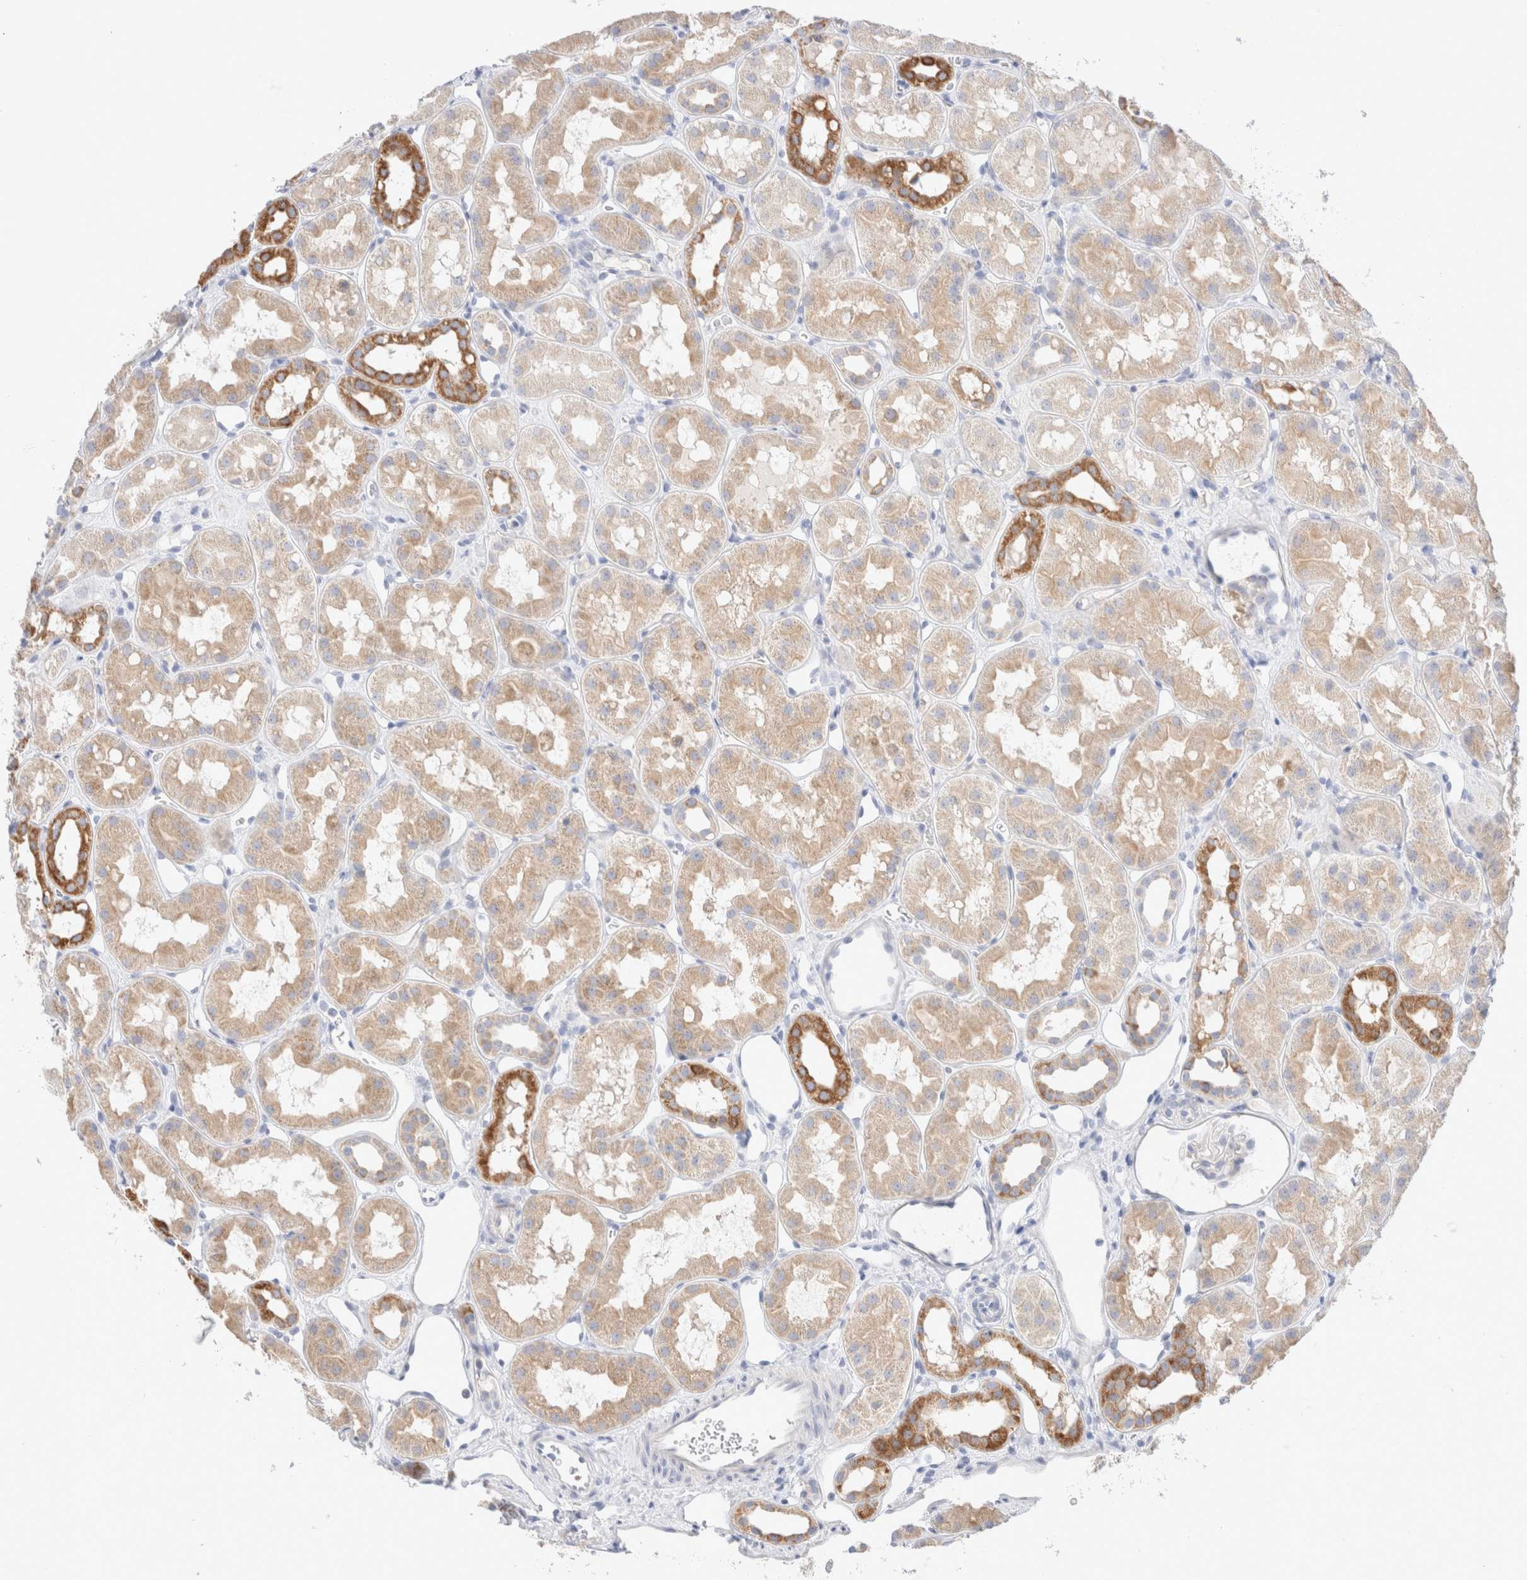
{"staining": {"intensity": "negative", "quantity": "none", "location": "none"}, "tissue": "kidney", "cell_type": "Cells in glomeruli", "image_type": "normal", "snomed": [{"axis": "morphology", "description": "Normal tissue, NOS"}, {"axis": "topography", "description": "Kidney"}], "caption": "Immunohistochemistry (IHC) of normal human kidney shows no staining in cells in glomeruli.", "gene": "ATP6V1C1", "patient": {"sex": "male", "age": 16}}